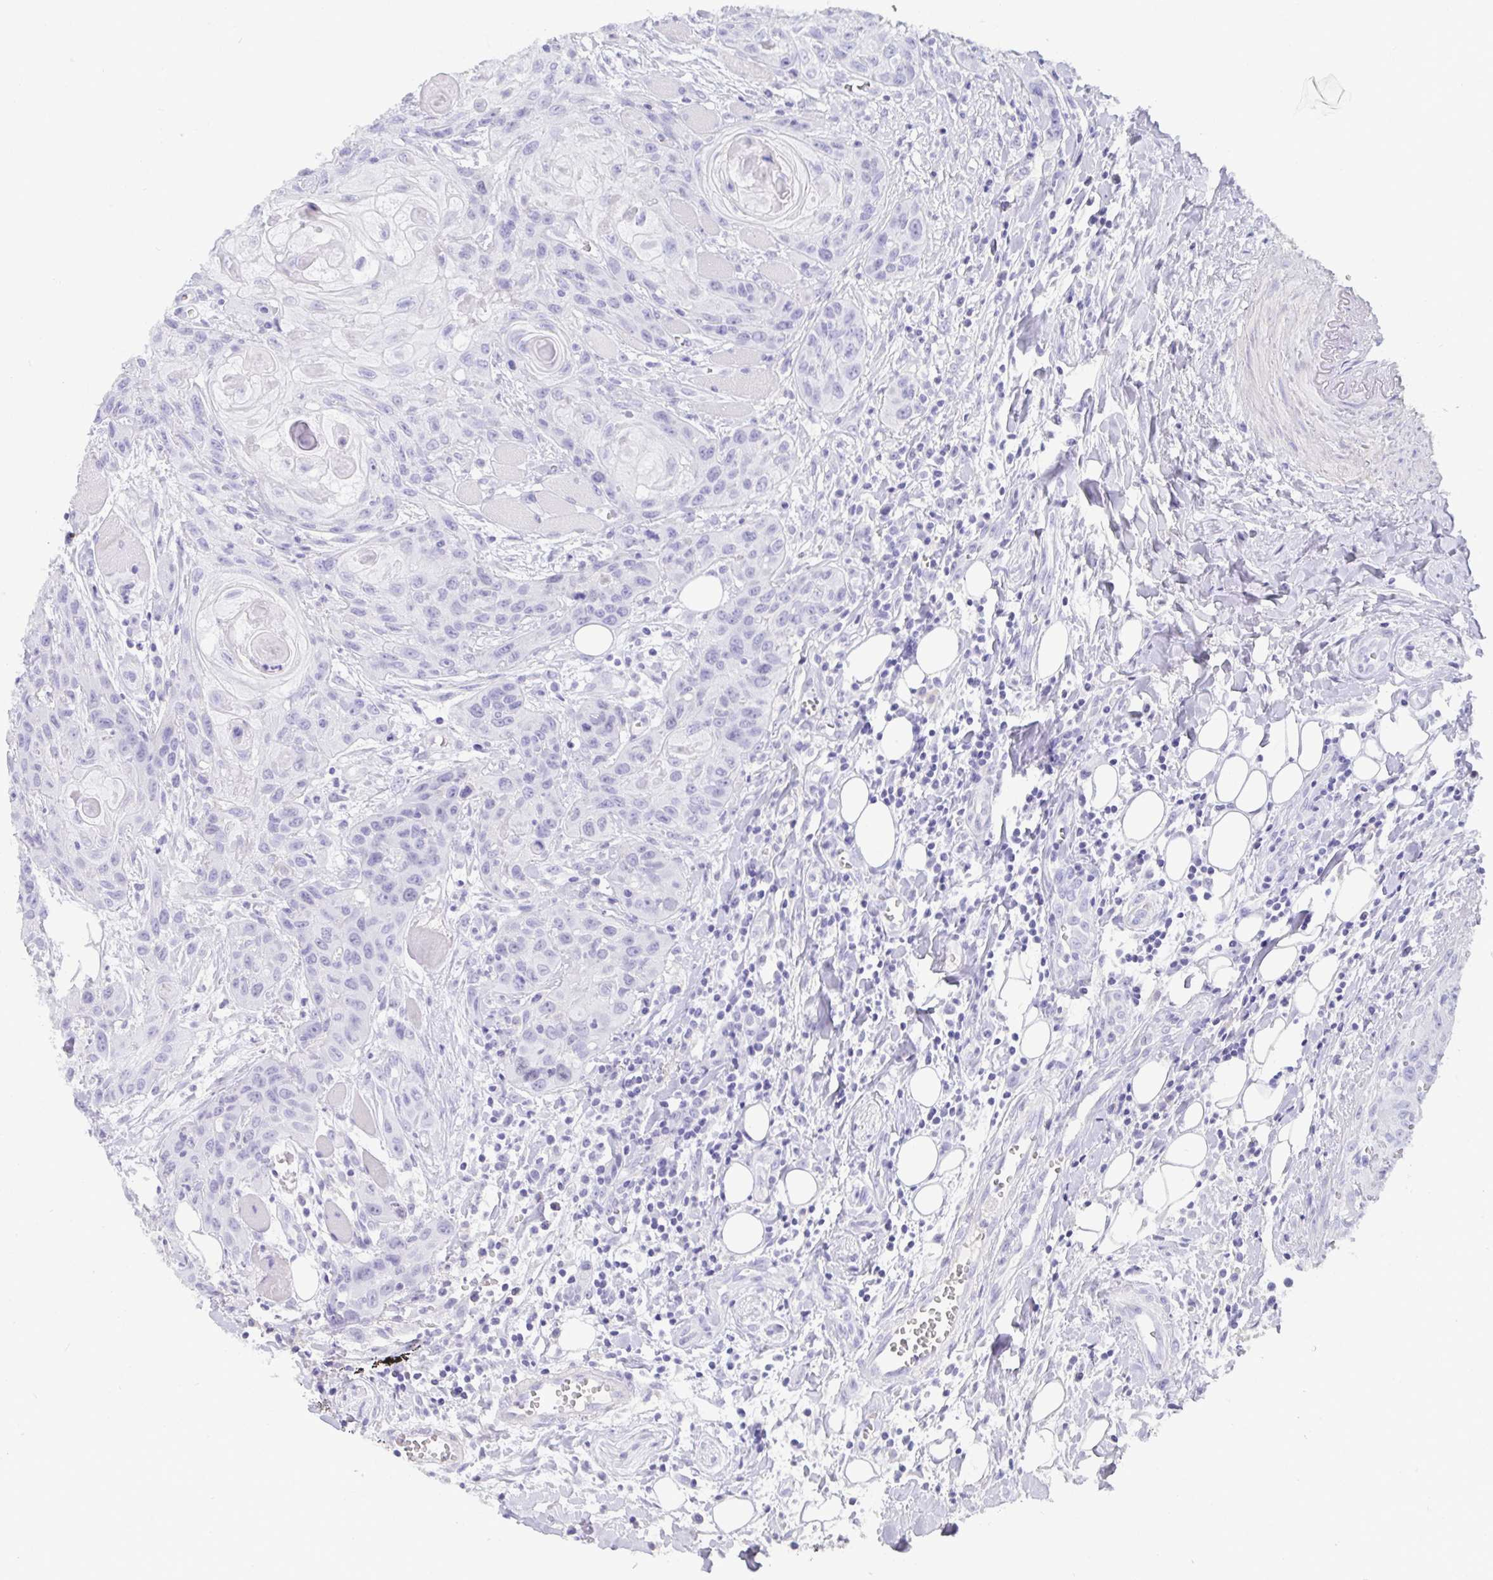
{"staining": {"intensity": "negative", "quantity": "none", "location": "none"}, "tissue": "head and neck cancer", "cell_type": "Tumor cells", "image_type": "cancer", "snomed": [{"axis": "morphology", "description": "Squamous cell carcinoma, NOS"}, {"axis": "topography", "description": "Oral tissue"}, {"axis": "topography", "description": "Head-Neck"}], "caption": "Immunohistochemical staining of human head and neck cancer shows no significant expression in tumor cells.", "gene": "TMEM241", "patient": {"sex": "male", "age": 58}}